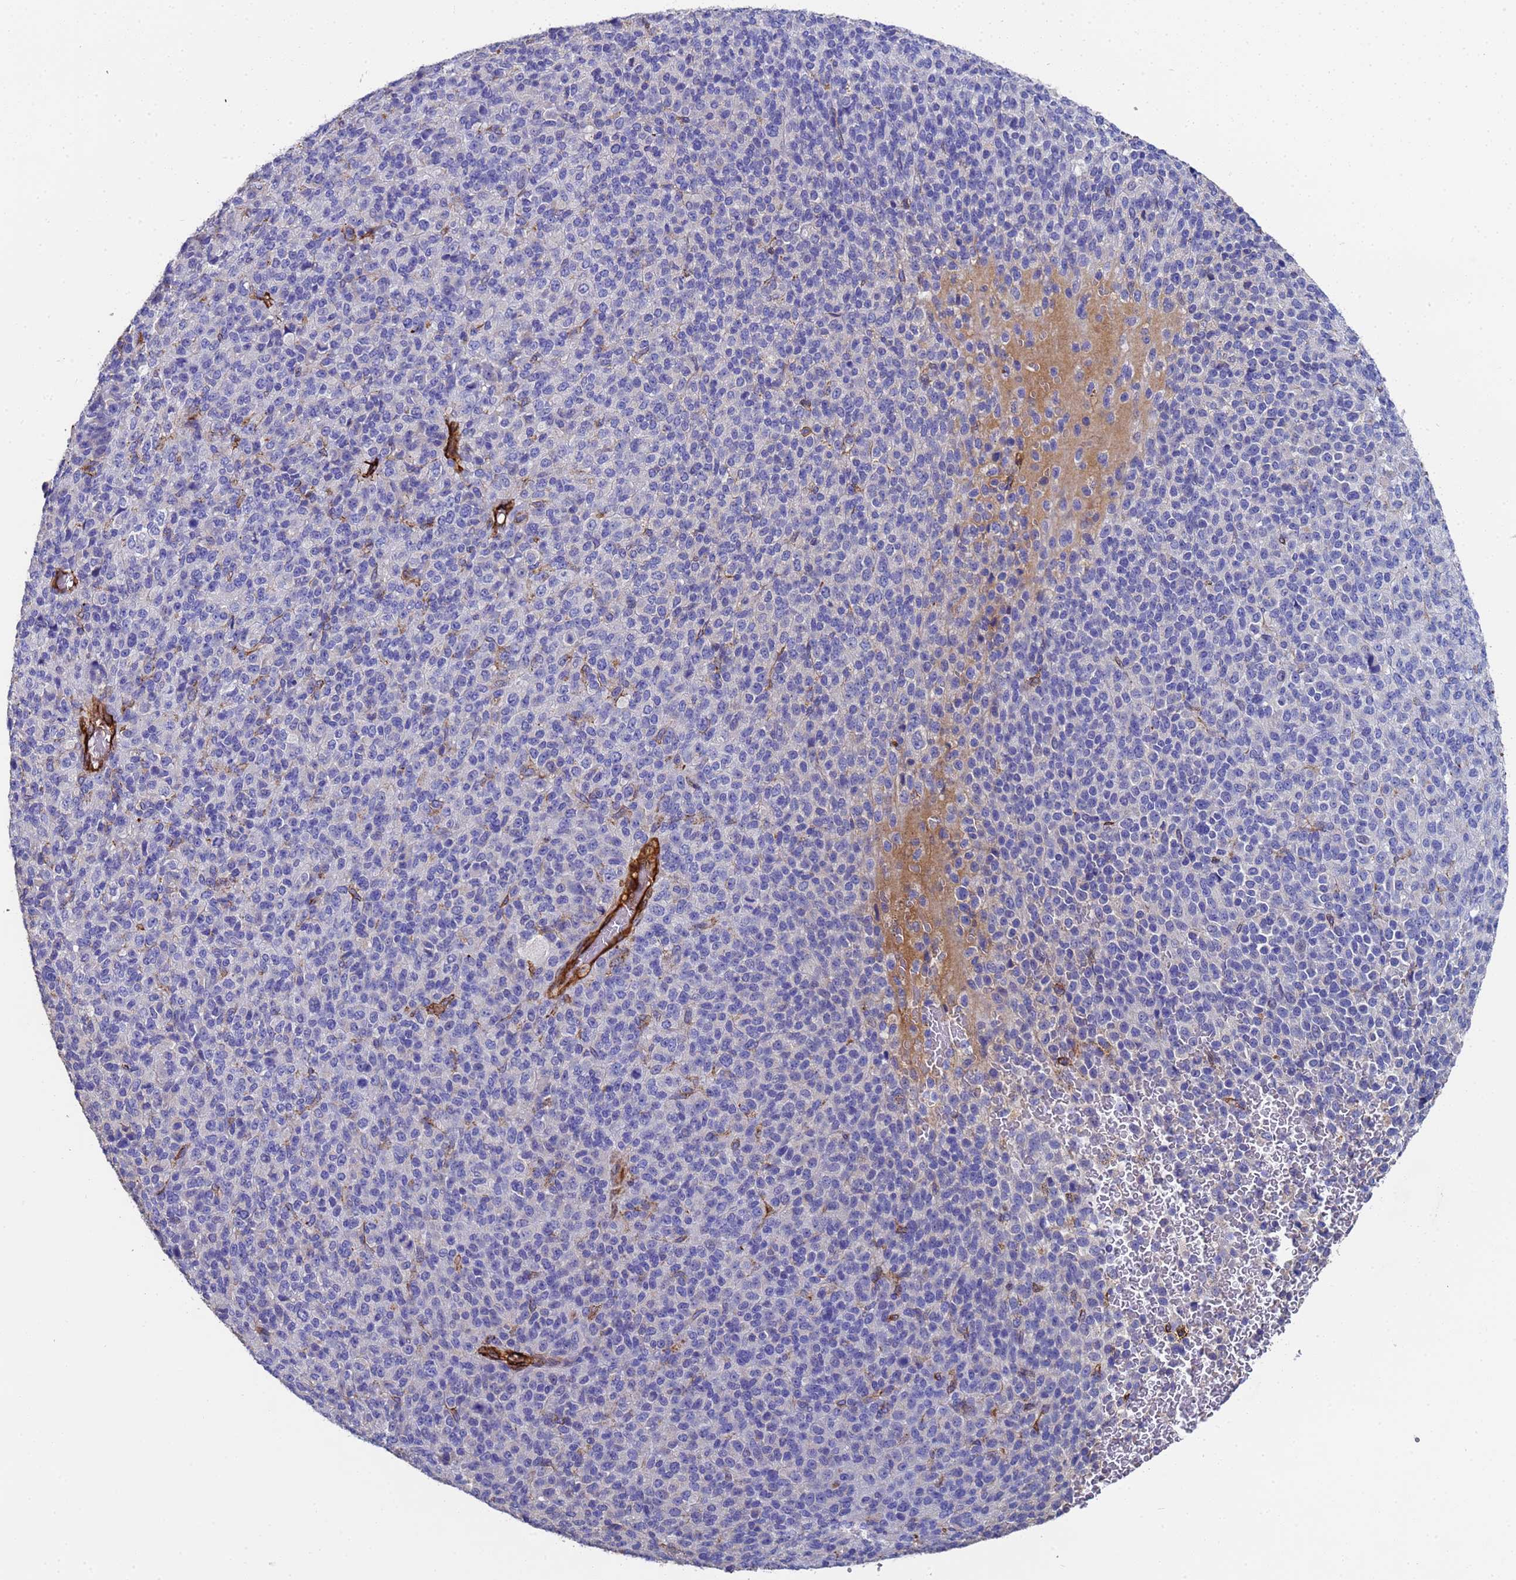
{"staining": {"intensity": "negative", "quantity": "none", "location": "none"}, "tissue": "melanoma", "cell_type": "Tumor cells", "image_type": "cancer", "snomed": [{"axis": "morphology", "description": "Malignant melanoma, Metastatic site"}, {"axis": "topography", "description": "Brain"}], "caption": "IHC micrograph of melanoma stained for a protein (brown), which demonstrates no staining in tumor cells.", "gene": "ADIPOQ", "patient": {"sex": "female", "age": 56}}